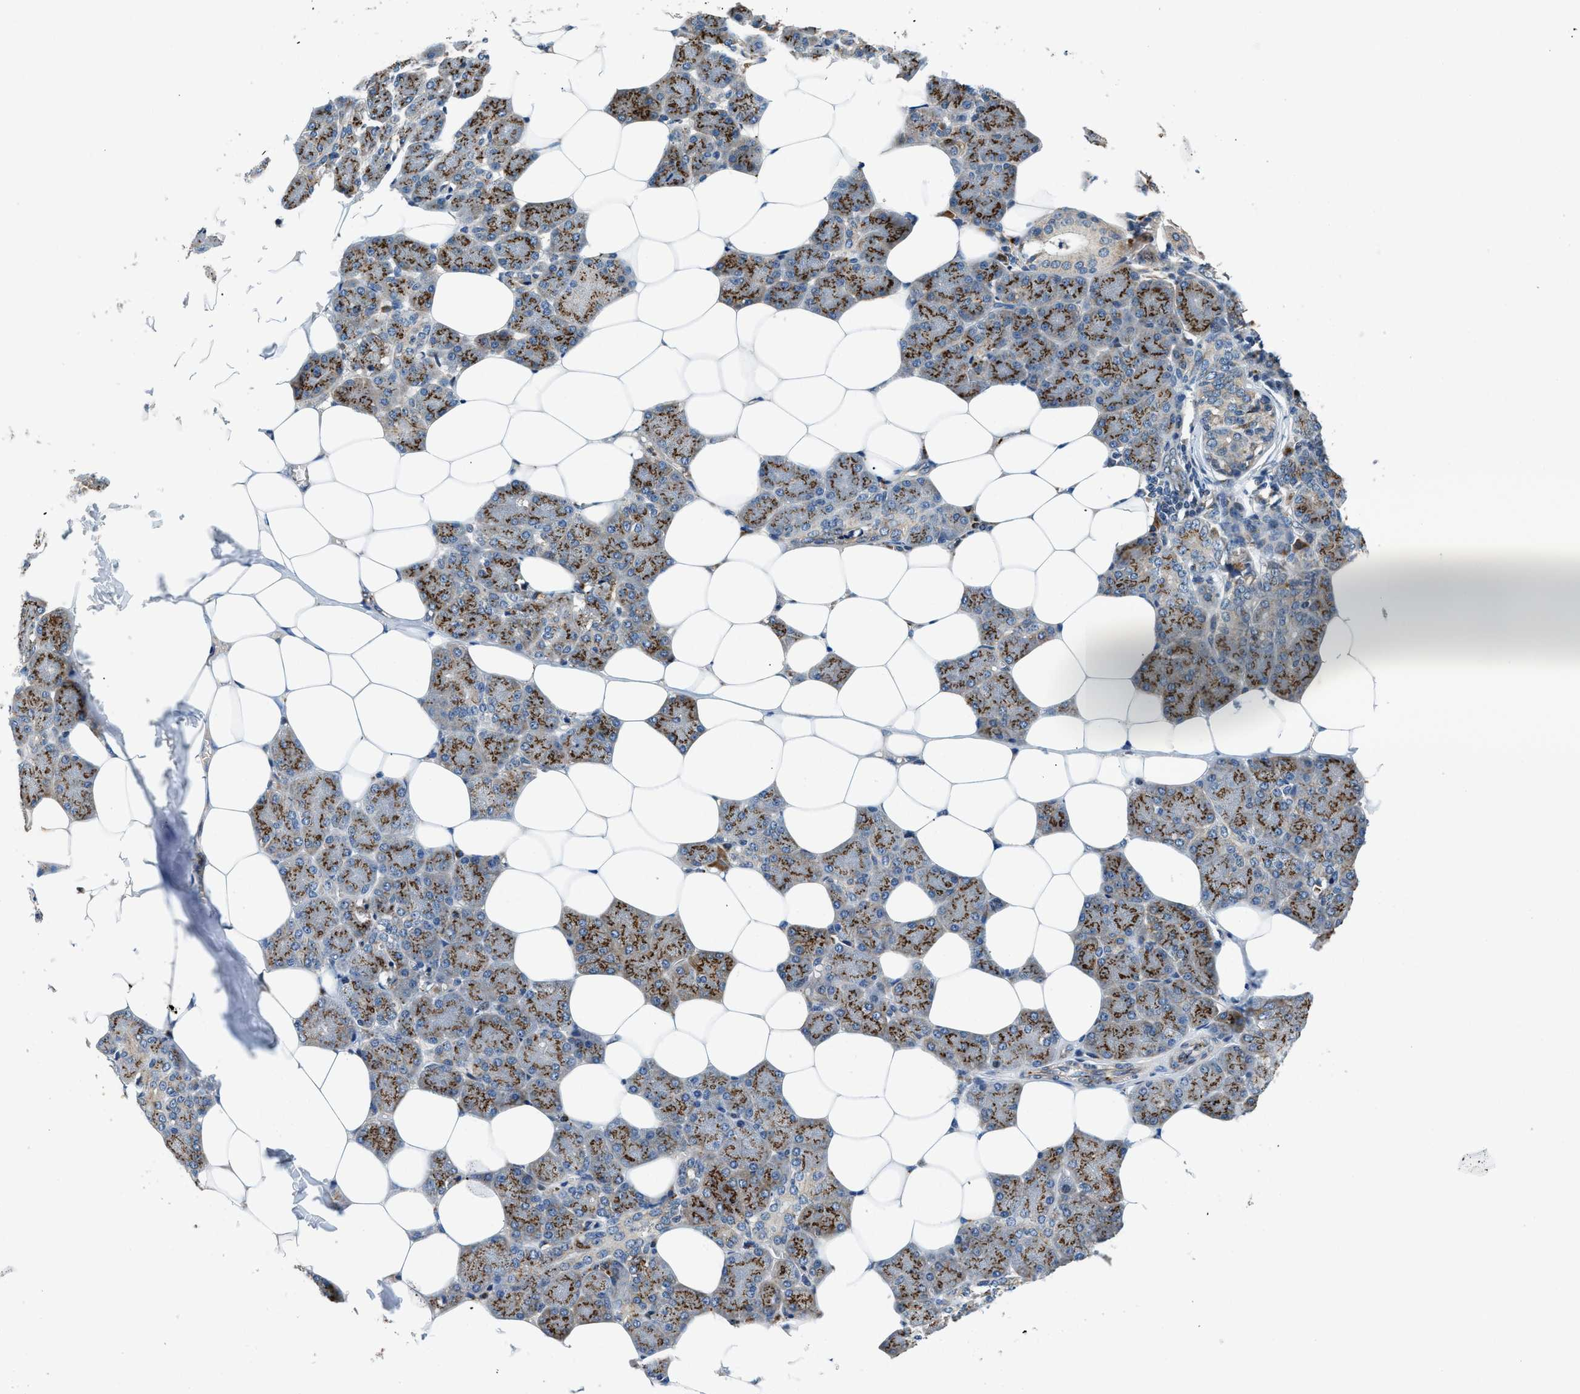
{"staining": {"intensity": "strong", "quantity": "25%-75%", "location": "cytoplasmic/membranous"}, "tissue": "salivary gland", "cell_type": "Glandular cells", "image_type": "normal", "snomed": [{"axis": "morphology", "description": "Normal tissue, NOS"}, {"axis": "morphology", "description": "Adenoma, NOS"}, {"axis": "topography", "description": "Salivary gland"}], "caption": "Normal salivary gland displays strong cytoplasmic/membranous staining in approximately 25%-75% of glandular cells.", "gene": "FUT8", "patient": {"sex": "female", "age": 32}}